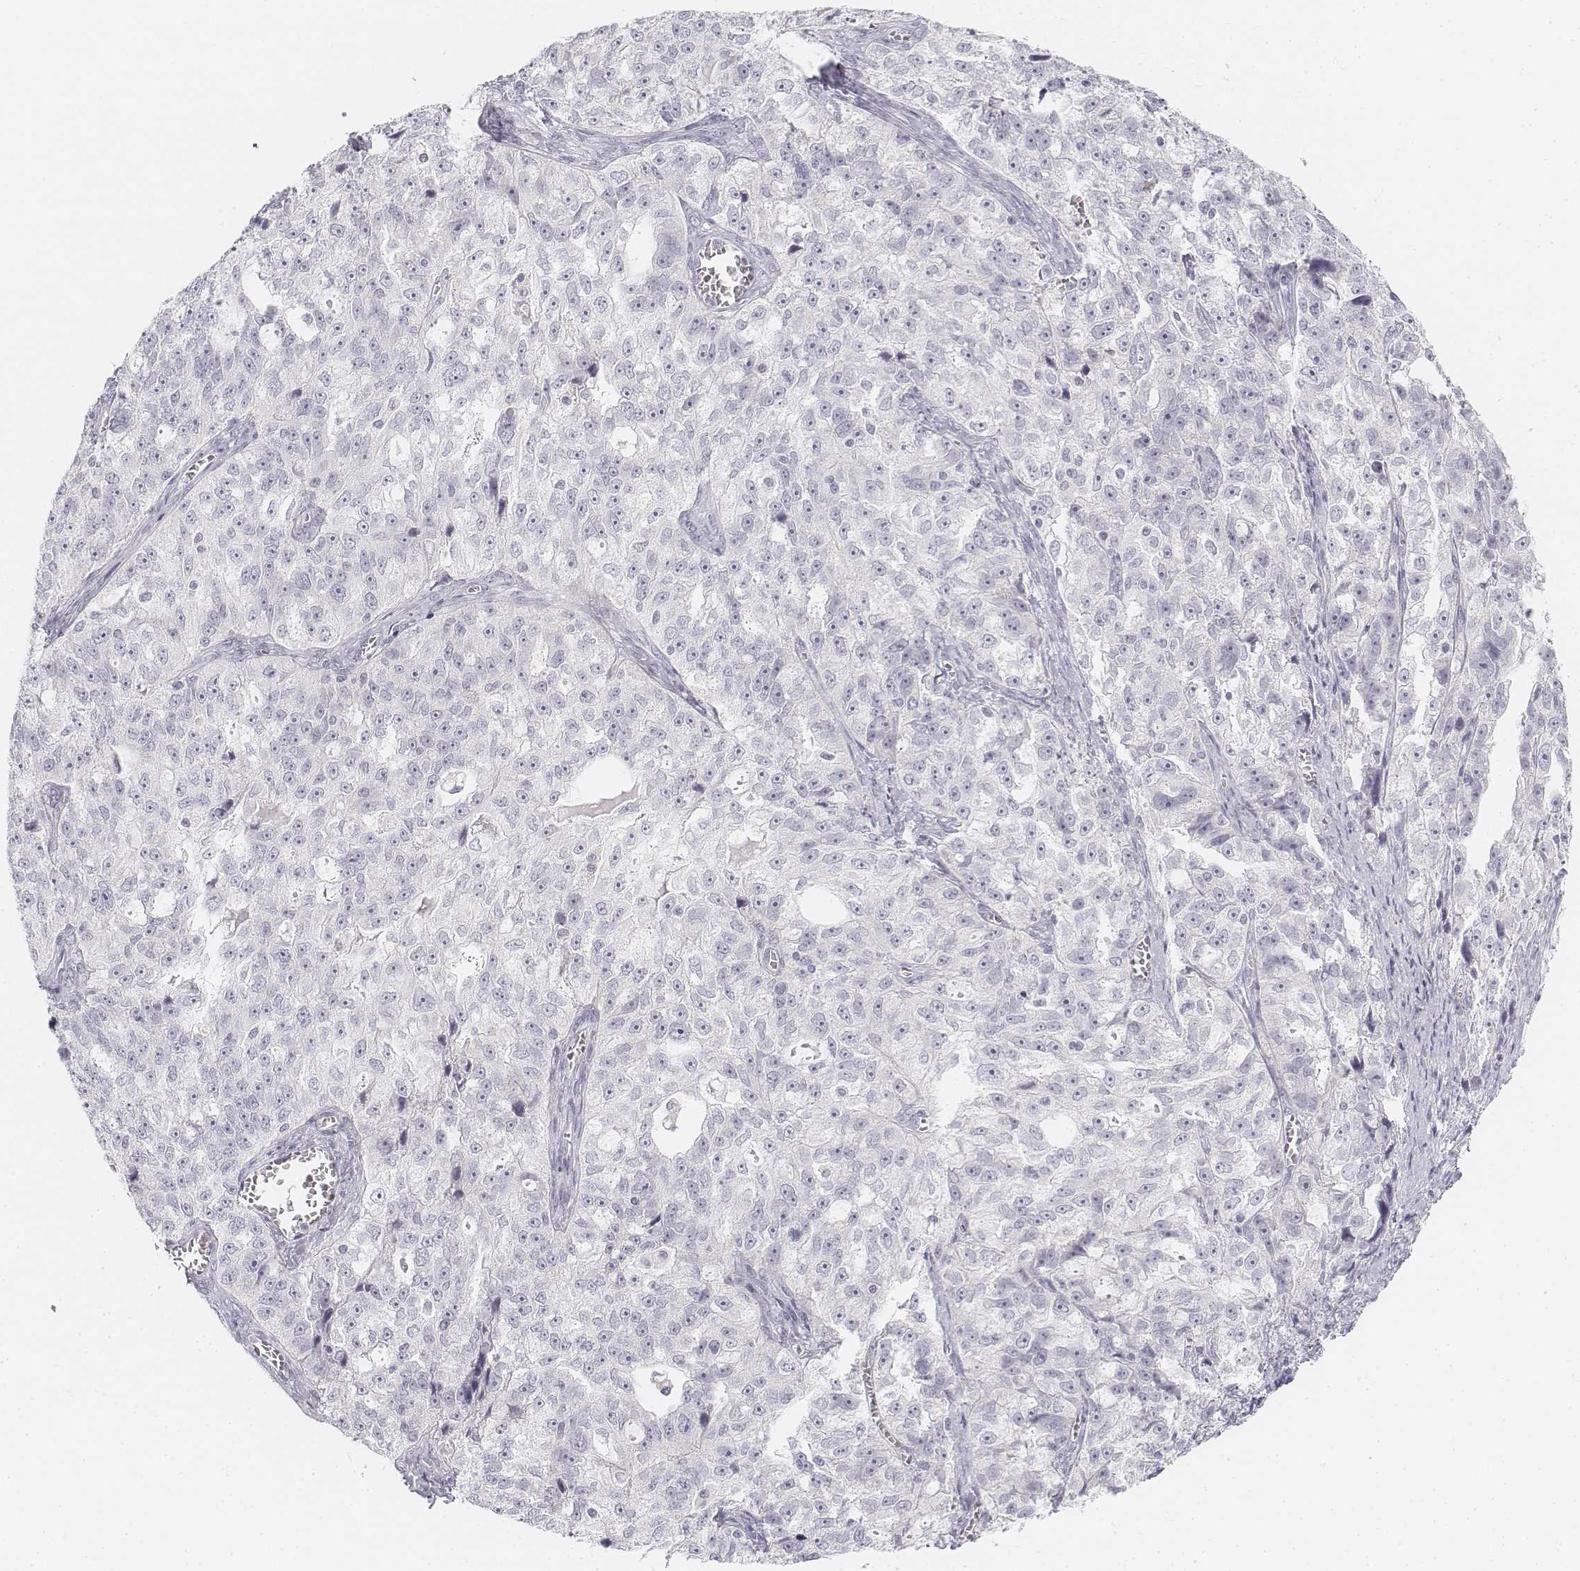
{"staining": {"intensity": "negative", "quantity": "none", "location": "none"}, "tissue": "ovarian cancer", "cell_type": "Tumor cells", "image_type": "cancer", "snomed": [{"axis": "morphology", "description": "Cystadenocarcinoma, serous, NOS"}, {"axis": "topography", "description": "Ovary"}], "caption": "Tumor cells are negative for protein expression in human ovarian cancer.", "gene": "KRT25", "patient": {"sex": "female", "age": 51}}